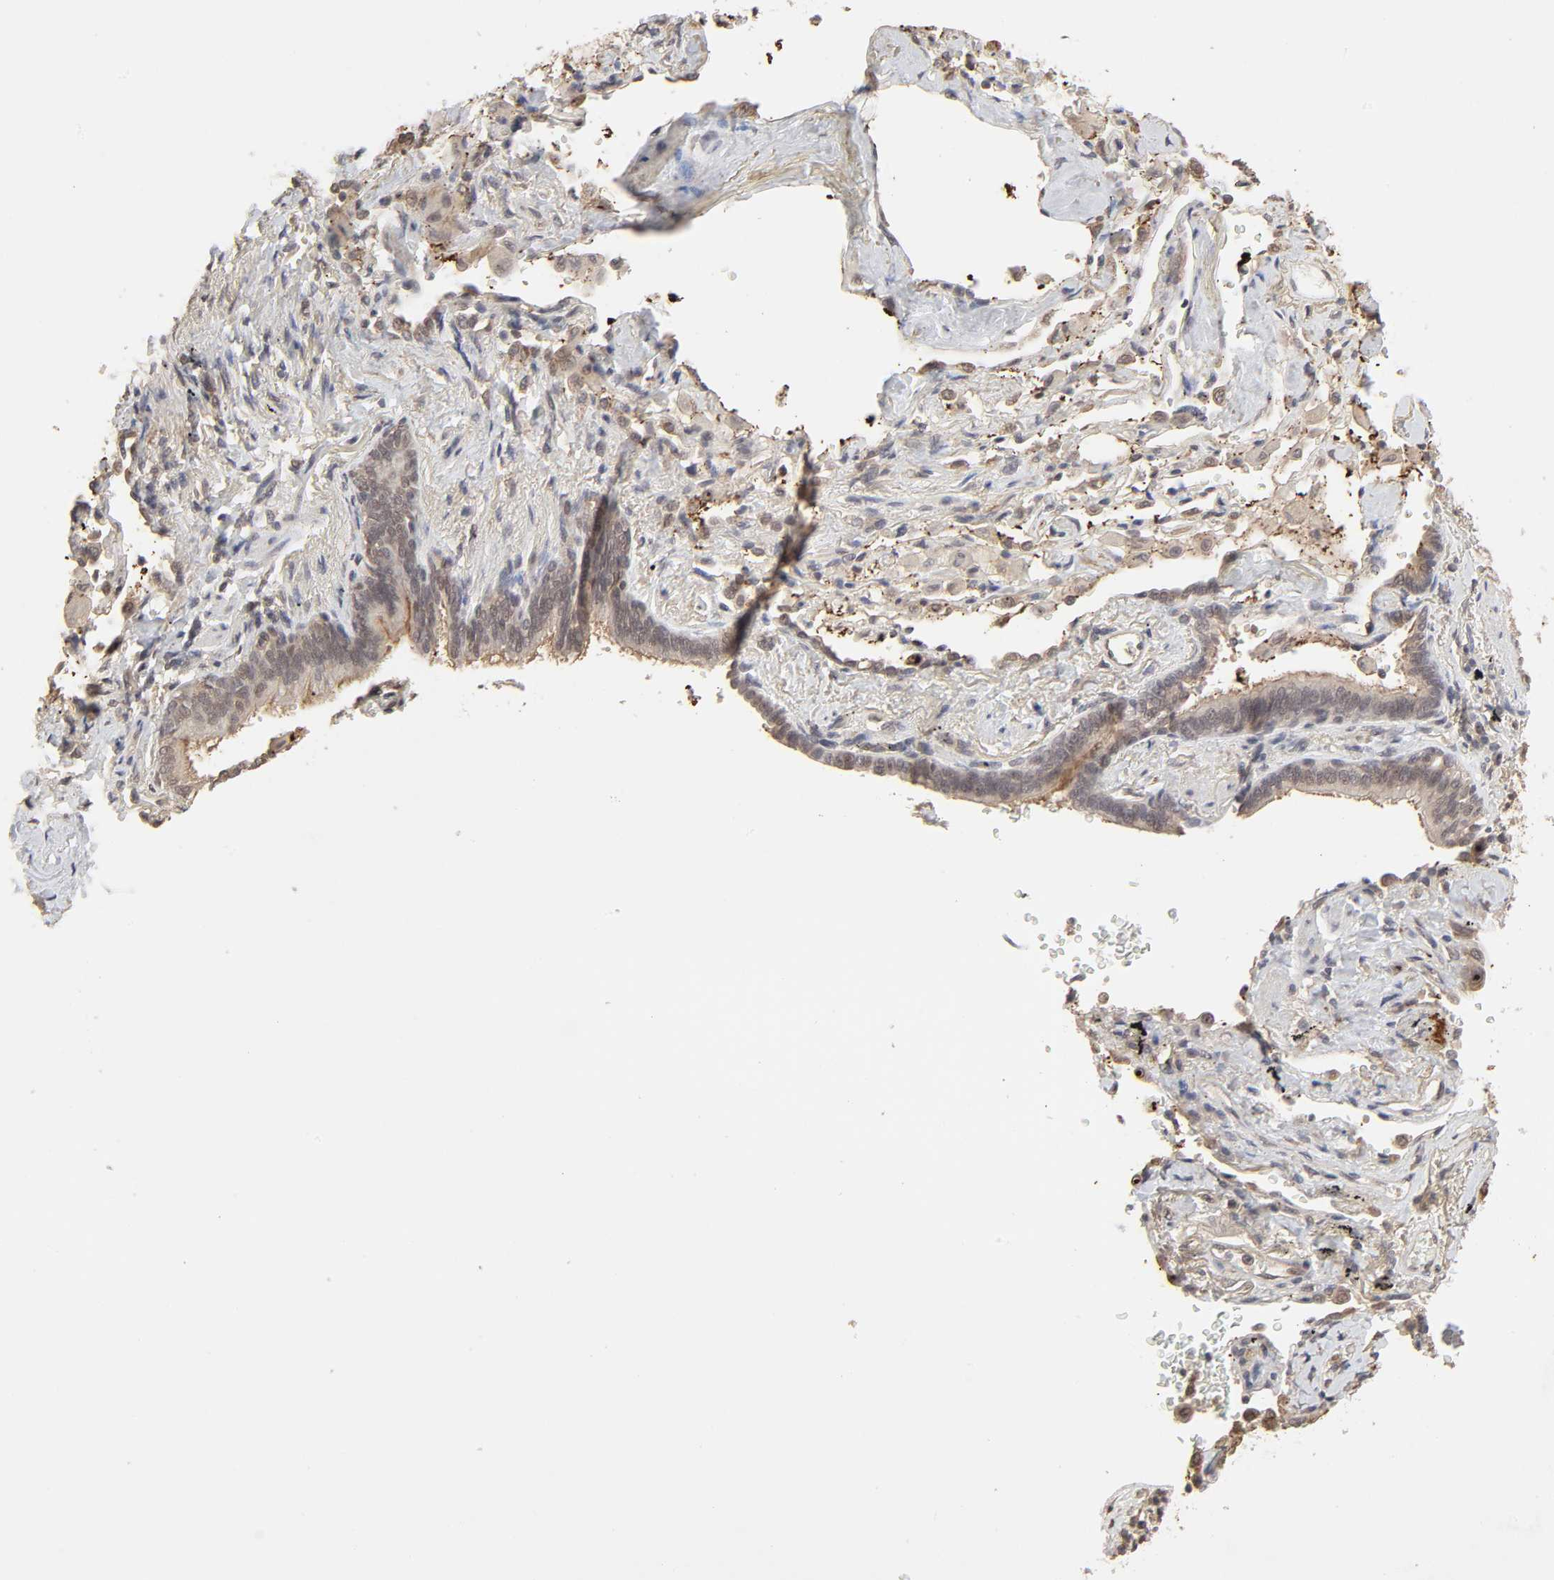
{"staining": {"intensity": "weak", "quantity": "25%-75%", "location": "cytoplasmic/membranous"}, "tissue": "lung cancer", "cell_type": "Tumor cells", "image_type": "cancer", "snomed": [{"axis": "morphology", "description": "Adenocarcinoma, NOS"}, {"axis": "topography", "description": "Lung"}], "caption": "Brown immunohistochemical staining in human lung cancer (adenocarcinoma) demonstrates weak cytoplasmic/membranous positivity in about 25%-75% of tumor cells. The staining was performed using DAB, with brown indicating positive protein expression. Nuclei are stained blue with hematoxylin.", "gene": "MAPK1", "patient": {"sex": "female", "age": 64}}